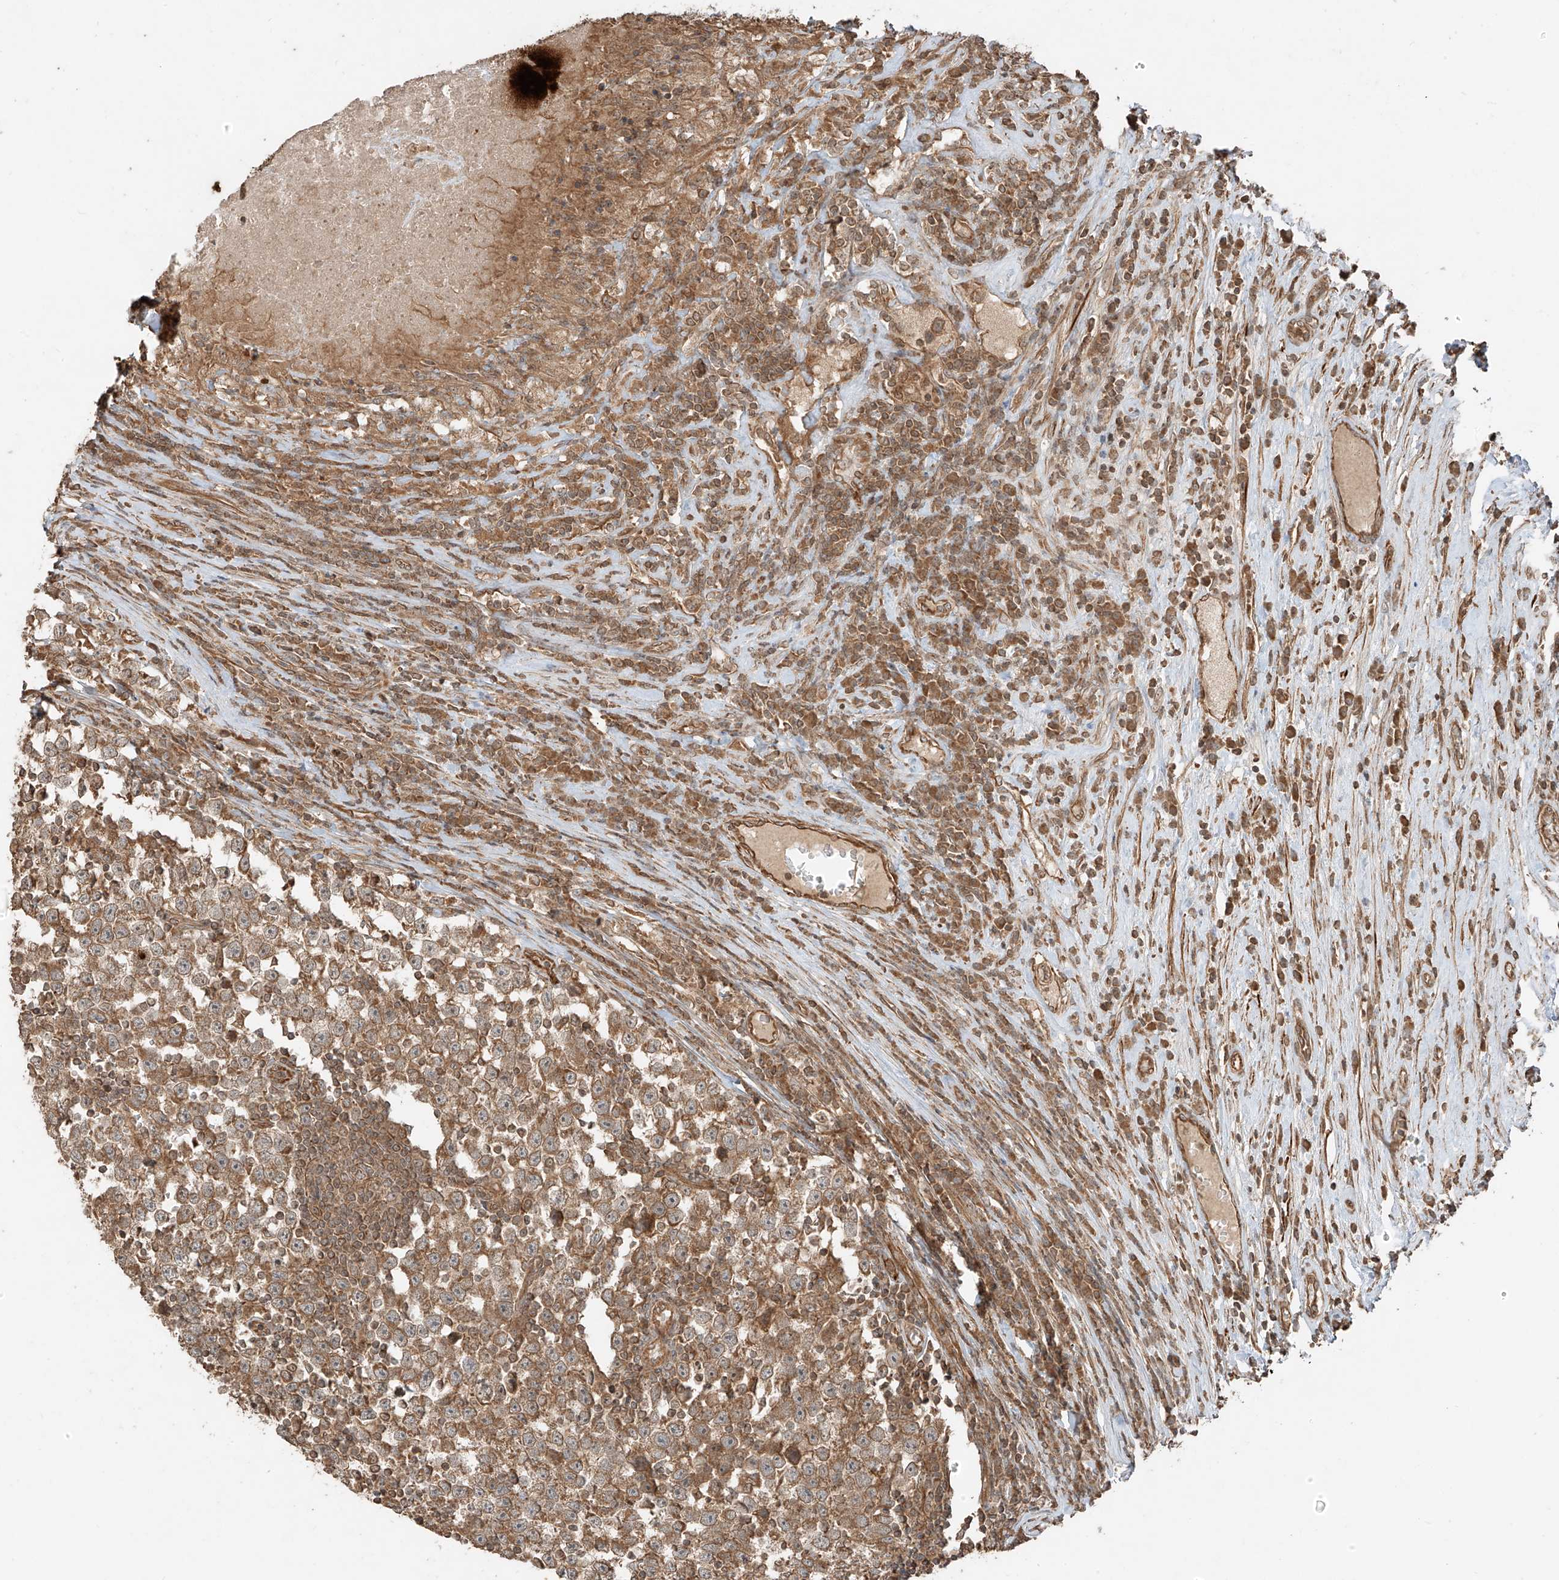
{"staining": {"intensity": "moderate", "quantity": ">75%", "location": "cytoplasmic/membranous"}, "tissue": "testis cancer", "cell_type": "Tumor cells", "image_type": "cancer", "snomed": [{"axis": "morphology", "description": "Normal tissue, NOS"}, {"axis": "morphology", "description": "Seminoma, NOS"}, {"axis": "topography", "description": "Testis"}], "caption": "The immunohistochemical stain shows moderate cytoplasmic/membranous staining in tumor cells of testis cancer (seminoma) tissue.", "gene": "ANKZF1", "patient": {"sex": "male", "age": 43}}